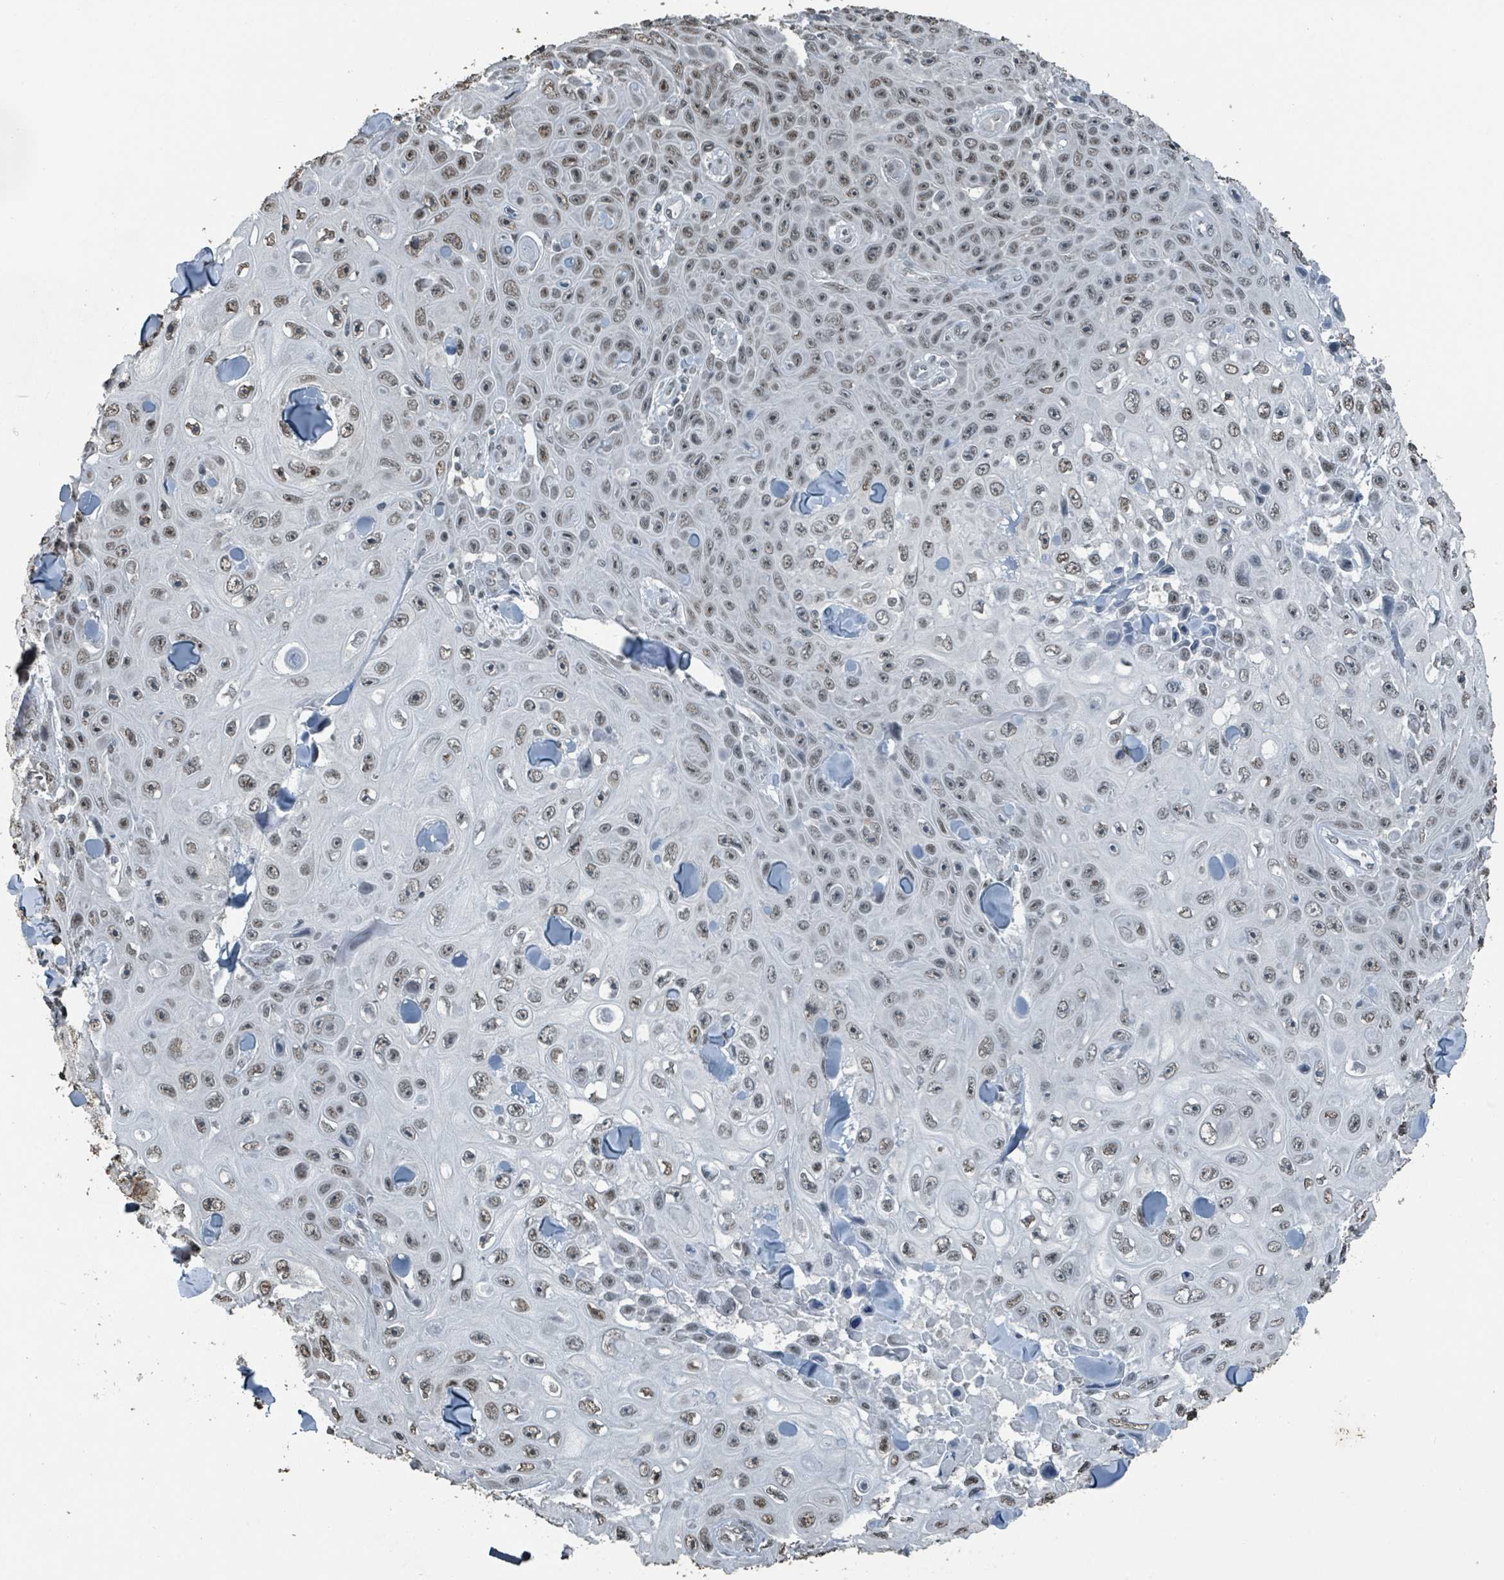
{"staining": {"intensity": "moderate", "quantity": ">75%", "location": "nuclear"}, "tissue": "skin cancer", "cell_type": "Tumor cells", "image_type": "cancer", "snomed": [{"axis": "morphology", "description": "Squamous cell carcinoma, NOS"}, {"axis": "topography", "description": "Skin"}], "caption": "Moderate nuclear protein positivity is seen in approximately >75% of tumor cells in skin cancer.", "gene": "PHIP", "patient": {"sex": "male", "age": 82}}